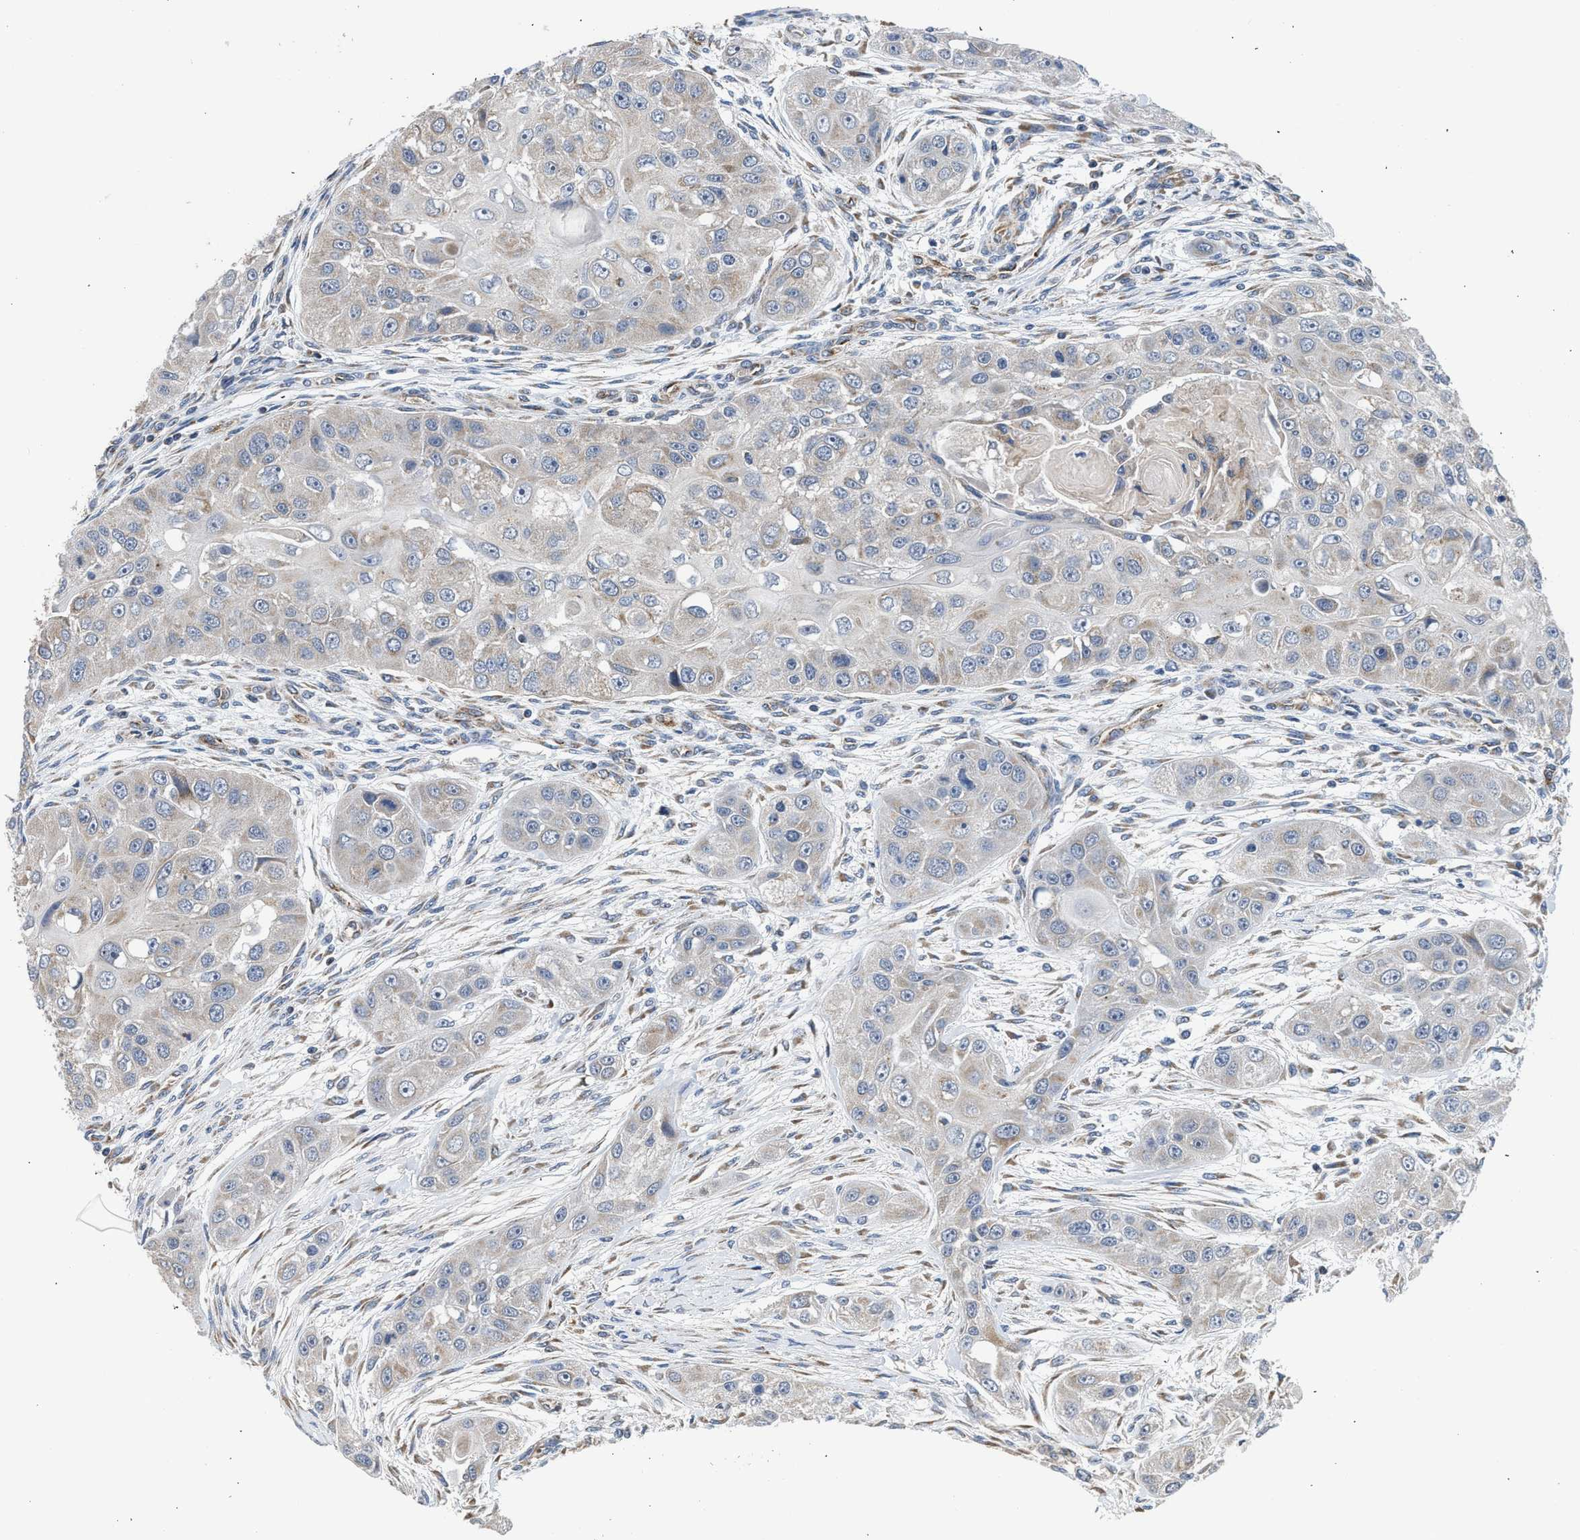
{"staining": {"intensity": "weak", "quantity": "<25%", "location": "cytoplasmic/membranous"}, "tissue": "head and neck cancer", "cell_type": "Tumor cells", "image_type": "cancer", "snomed": [{"axis": "morphology", "description": "Normal tissue, NOS"}, {"axis": "morphology", "description": "Squamous cell carcinoma, NOS"}, {"axis": "topography", "description": "Skeletal muscle"}, {"axis": "topography", "description": "Head-Neck"}], "caption": "The image reveals no staining of tumor cells in head and neck cancer (squamous cell carcinoma).", "gene": "PIM1", "patient": {"sex": "male", "age": 51}}